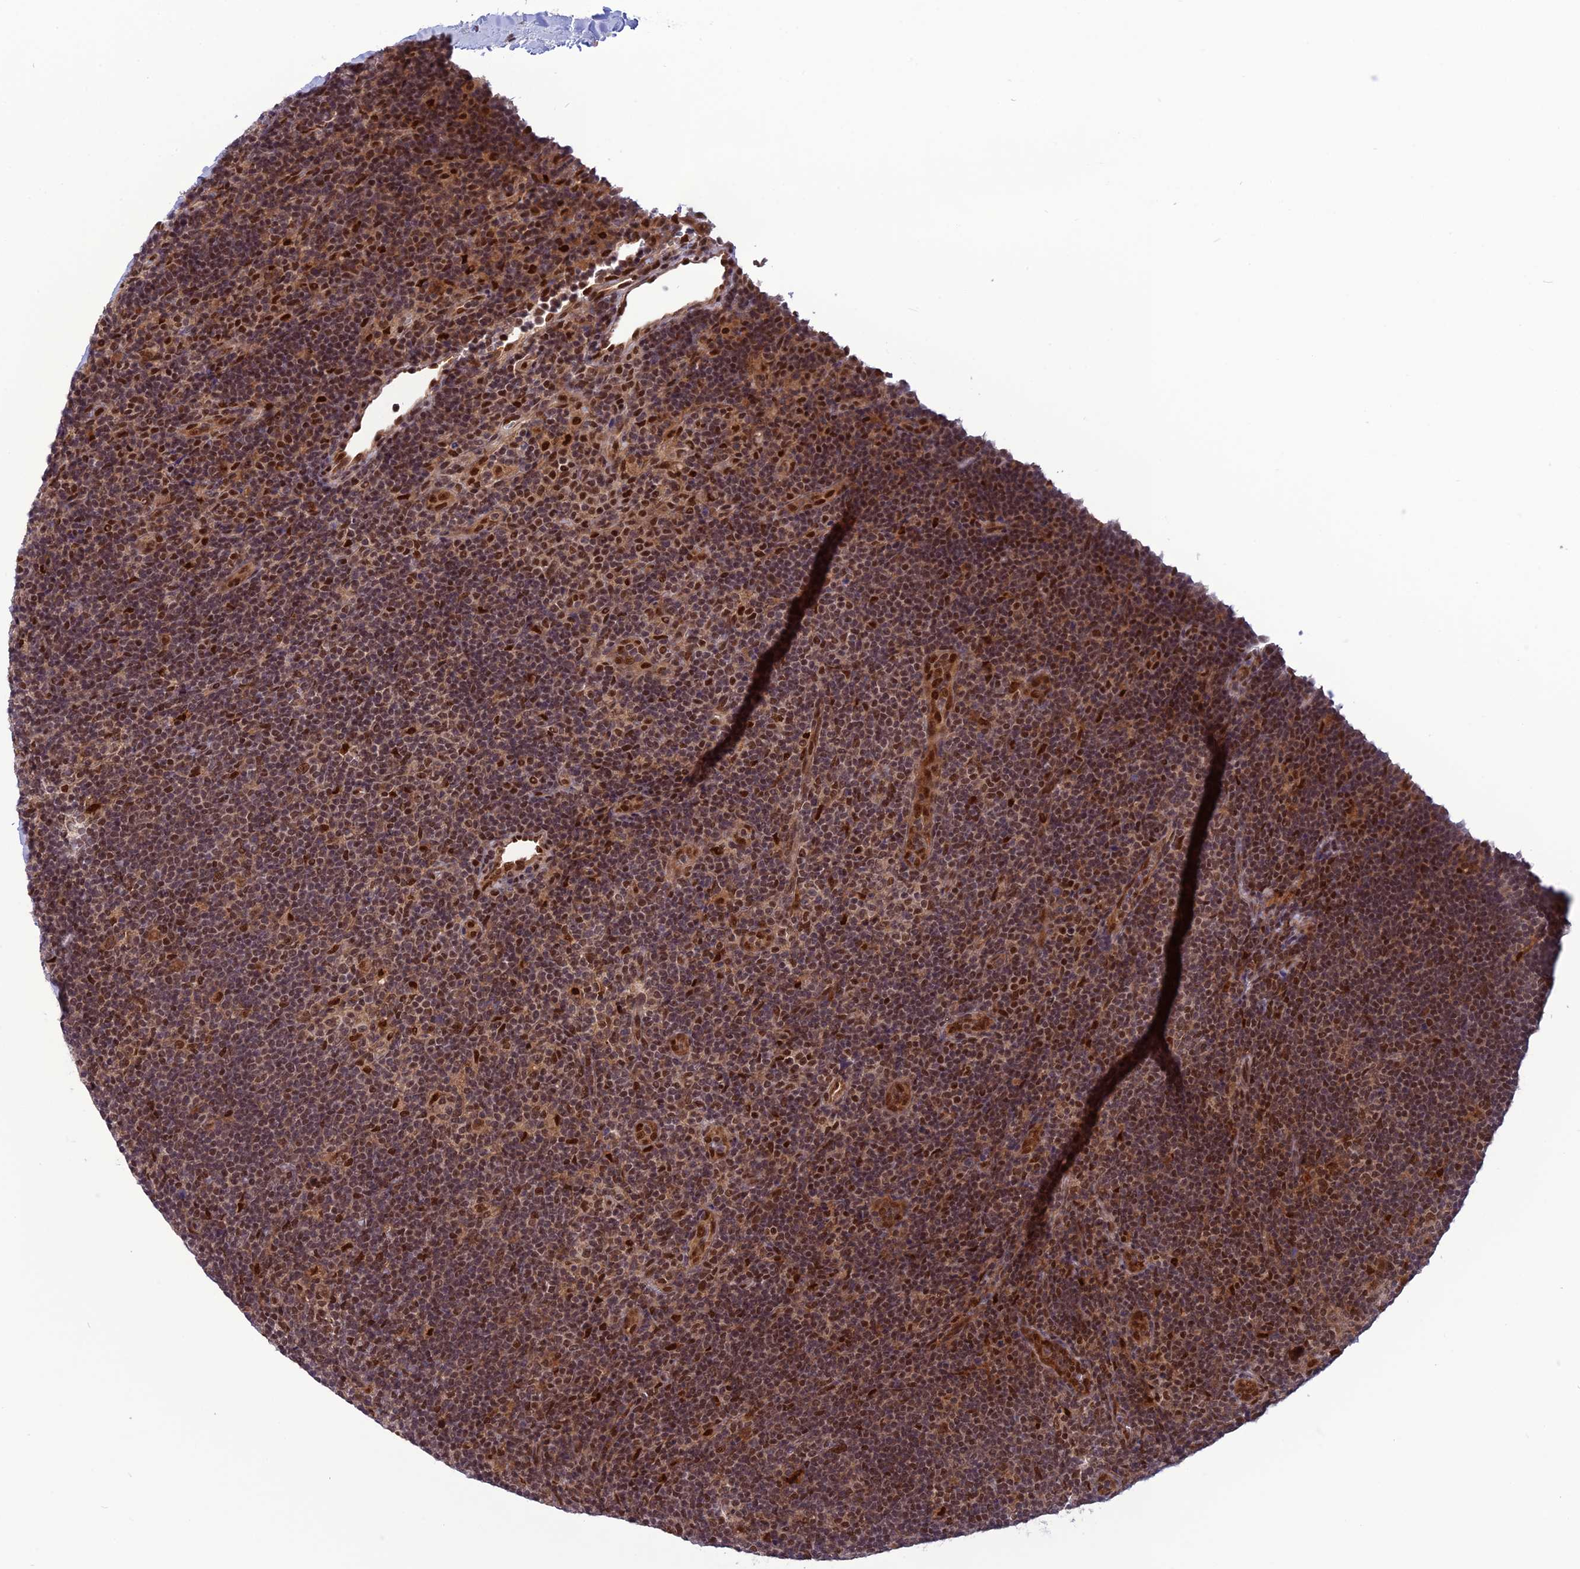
{"staining": {"intensity": "strong", "quantity": ">75%", "location": "cytoplasmic/membranous,nuclear"}, "tissue": "lymphoma", "cell_type": "Tumor cells", "image_type": "cancer", "snomed": [{"axis": "morphology", "description": "Hodgkin's disease, NOS"}, {"axis": "topography", "description": "Lymph node"}], "caption": "The histopathology image displays staining of lymphoma, revealing strong cytoplasmic/membranous and nuclear protein staining (brown color) within tumor cells. (DAB IHC, brown staining for protein, blue staining for nuclei).", "gene": "RTRAF", "patient": {"sex": "female", "age": 57}}